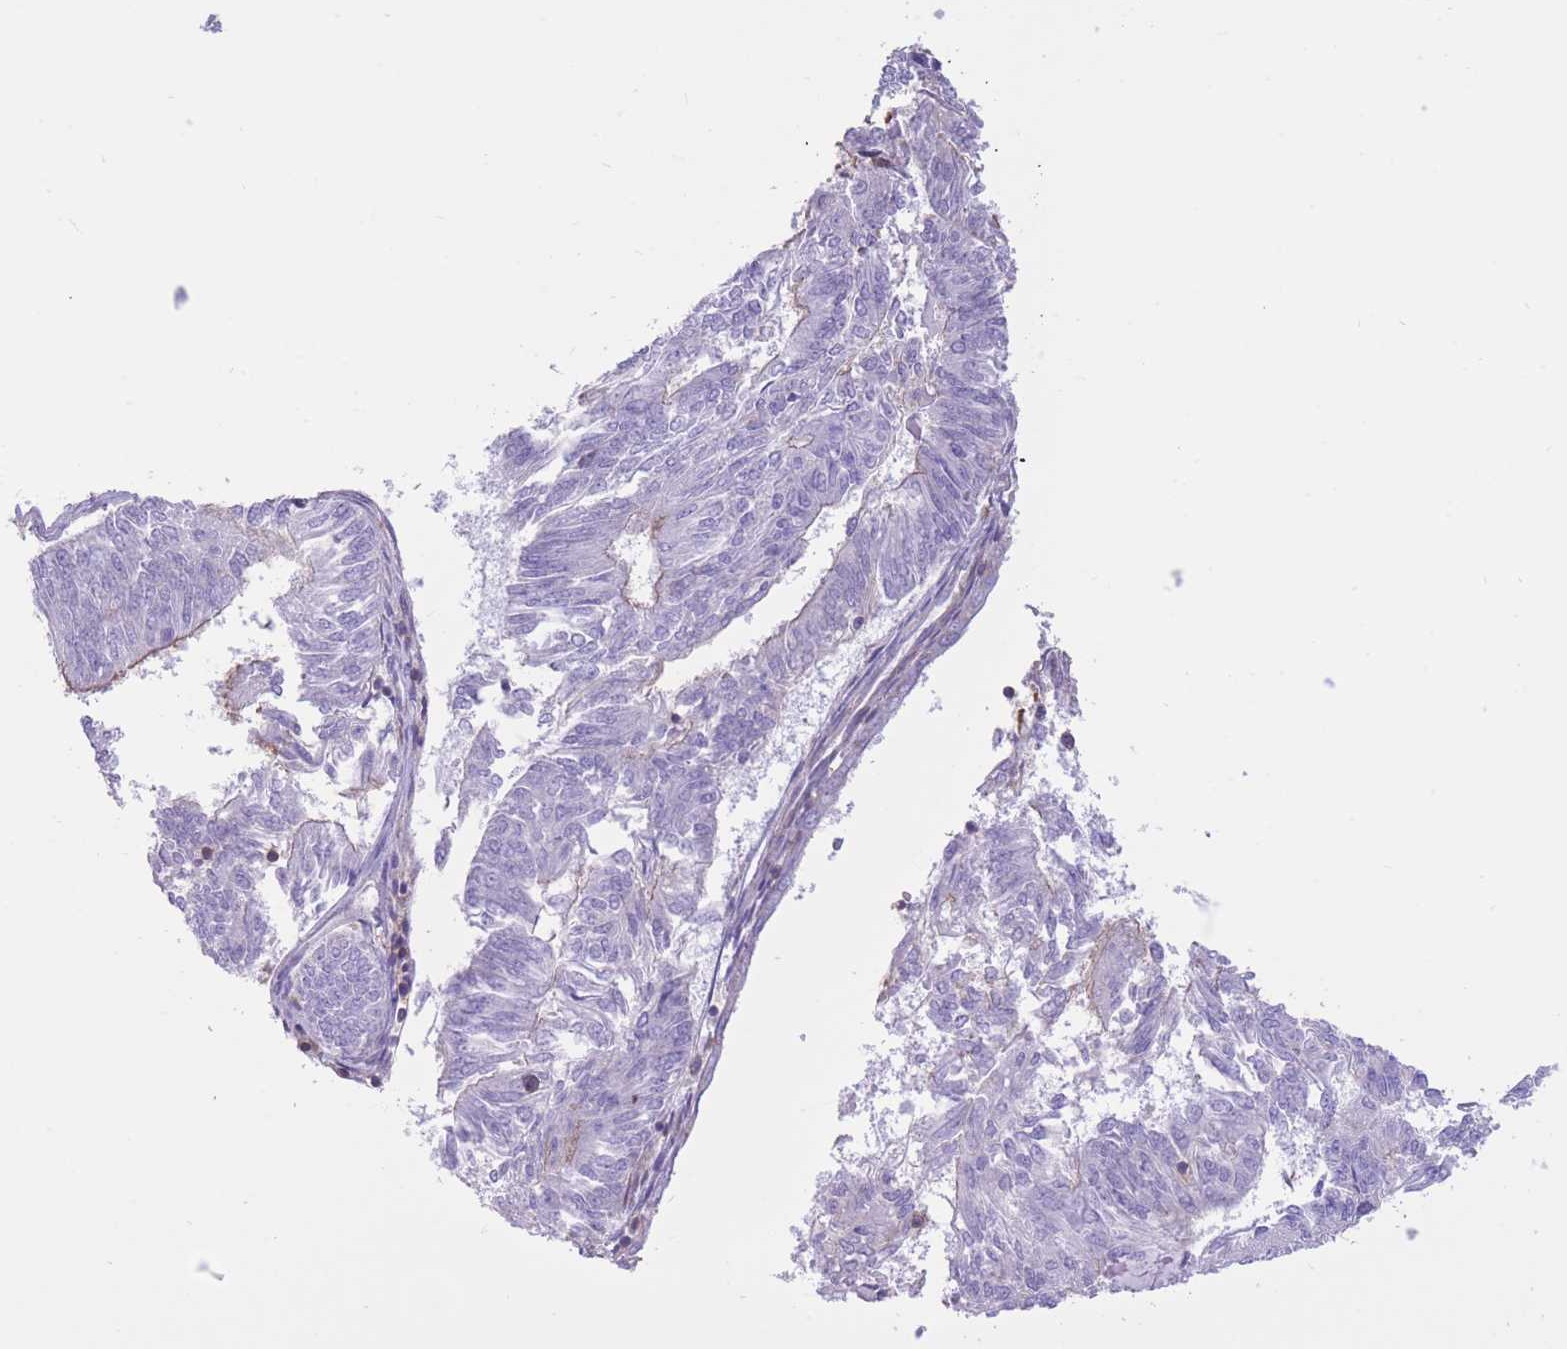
{"staining": {"intensity": "negative", "quantity": "none", "location": "none"}, "tissue": "endometrial cancer", "cell_type": "Tumor cells", "image_type": "cancer", "snomed": [{"axis": "morphology", "description": "Adenocarcinoma, NOS"}, {"axis": "topography", "description": "Endometrium"}], "caption": "Adenocarcinoma (endometrial) stained for a protein using IHC displays no positivity tumor cells.", "gene": "PDHA1", "patient": {"sex": "female", "age": 58}}